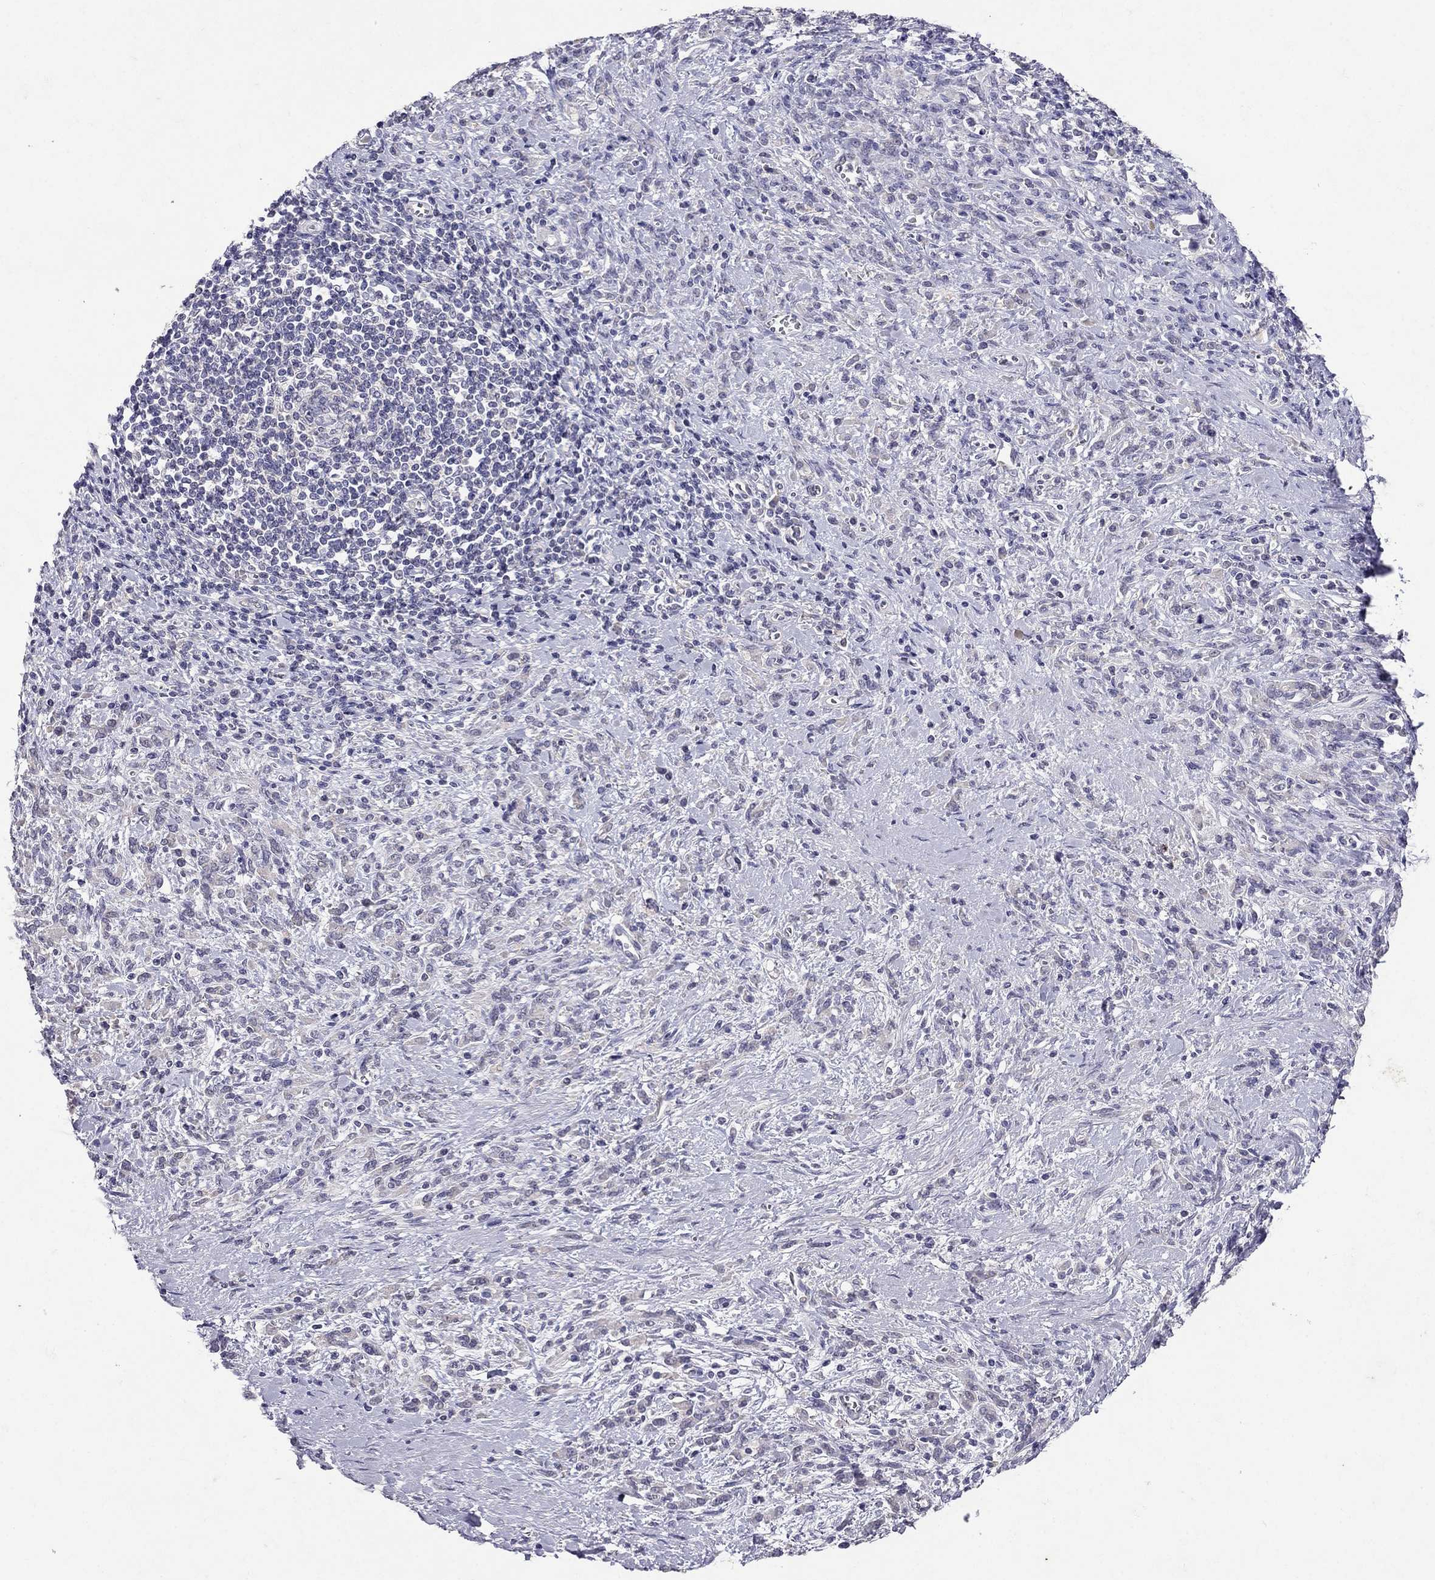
{"staining": {"intensity": "negative", "quantity": "none", "location": "none"}, "tissue": "stomach cancer", "cell_type": "Tumor cells", "image_type": "cancer", "snomed": [{"axis": "morphology", "description": "Adenocarcinoma, NOS"}, {"axis": "topography", "description": "Stomach"}], "caption": "High power microscopy photomicrograph of an immunohistochemistry (IHC) photomicrograph of stomach cancer, revealing no significant staining in tumor cells.", "gene": "FST", "patient": {"sex": "female", "age": 57}}